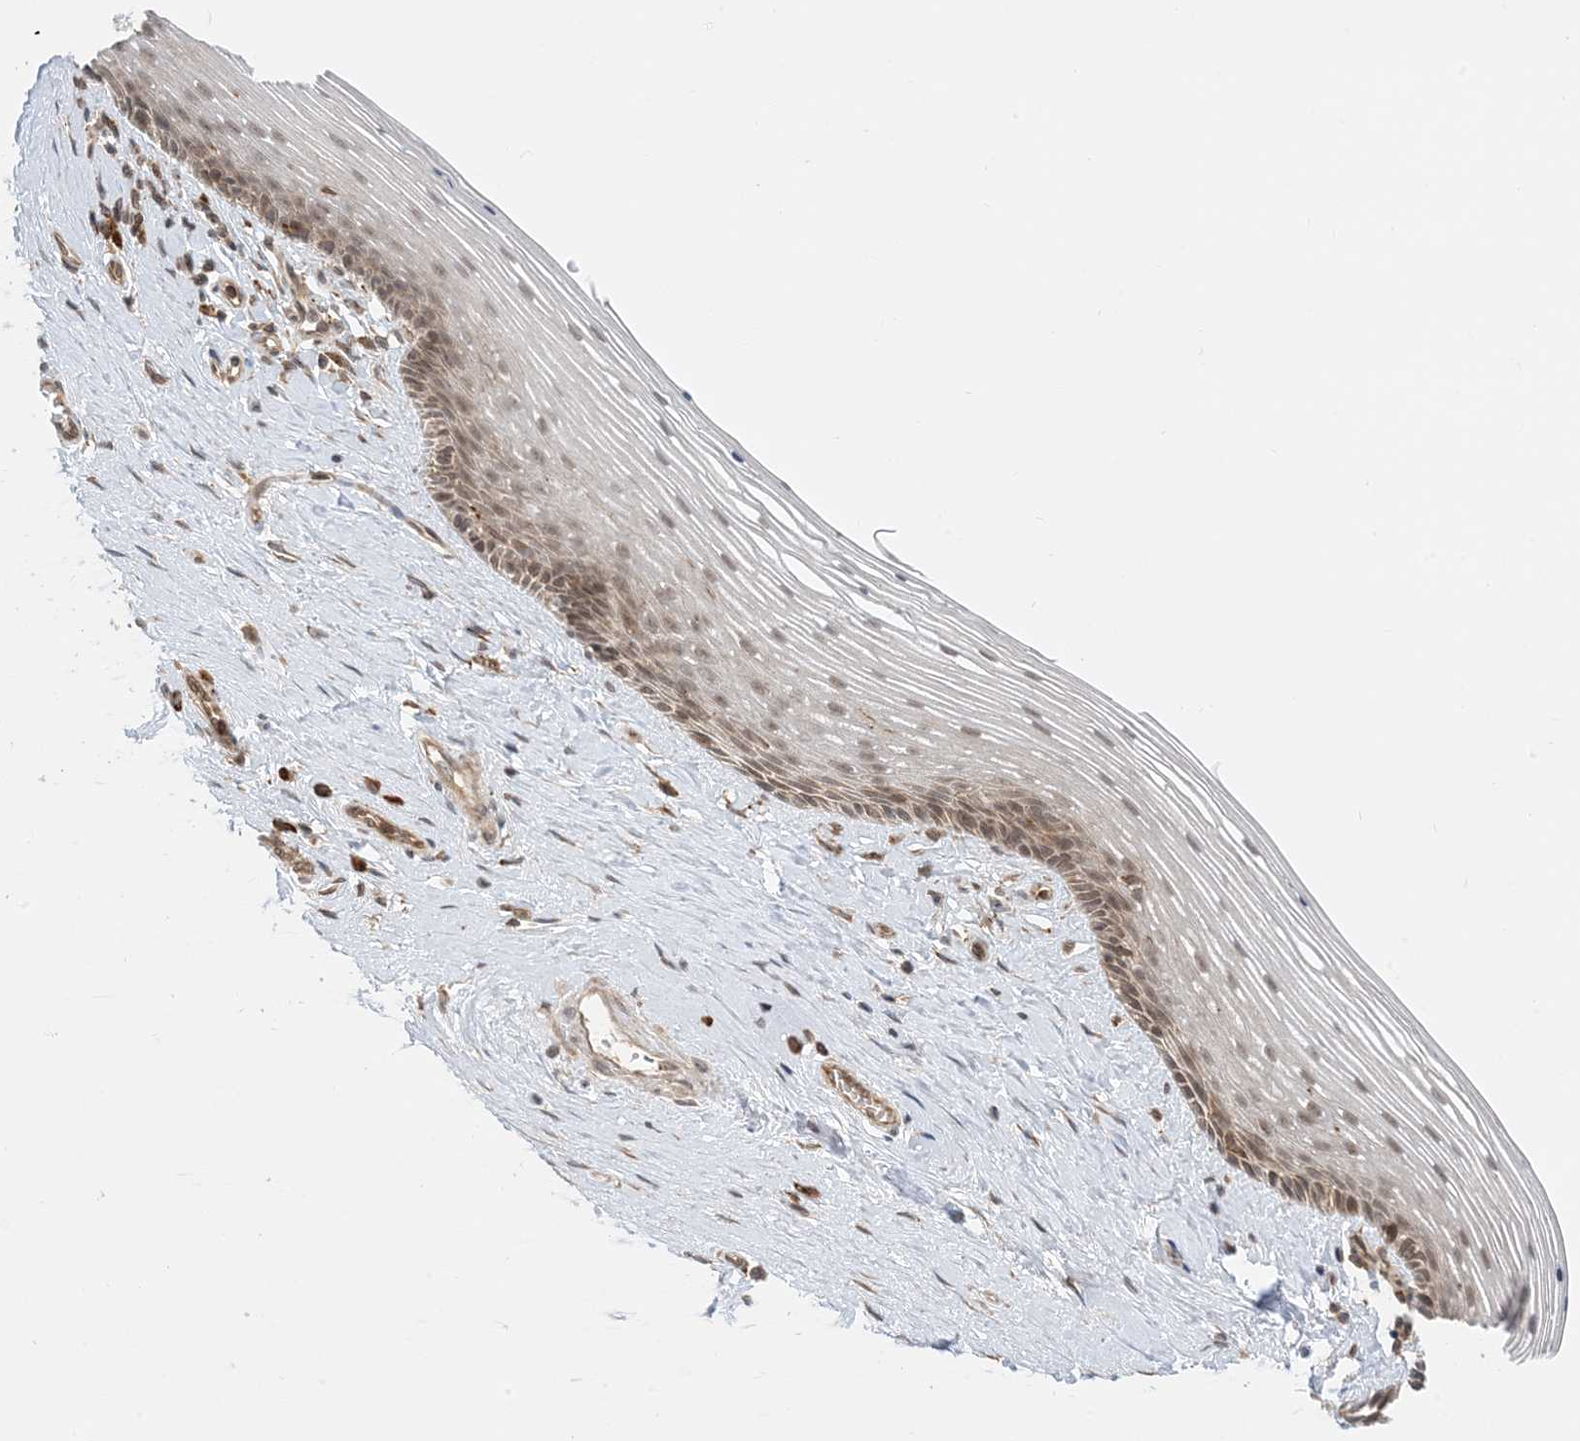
{"staining": {"intensity": "weak", "quantity": "25%-75%", "location": "cytoplasmic/membranous,nuclear"}, "tissue": "vagina", "cell_type": "Squamous epithelial cells", "image_type": "normal", "snomed": [{"axis": "morphology", "description": "Normal tissue, NOS"}, {"axis": "topography", "description": "Vagina"}], "caption": "Protein expression by immunohistochemistry (IHC) displays weak cytoplasmic/membranous,nuclear positivity in about 25%-75% of squamous epithelial cells in normal vagina.", "gene": "METTL21A", "patient": {"sex": "female", "age": 46}}